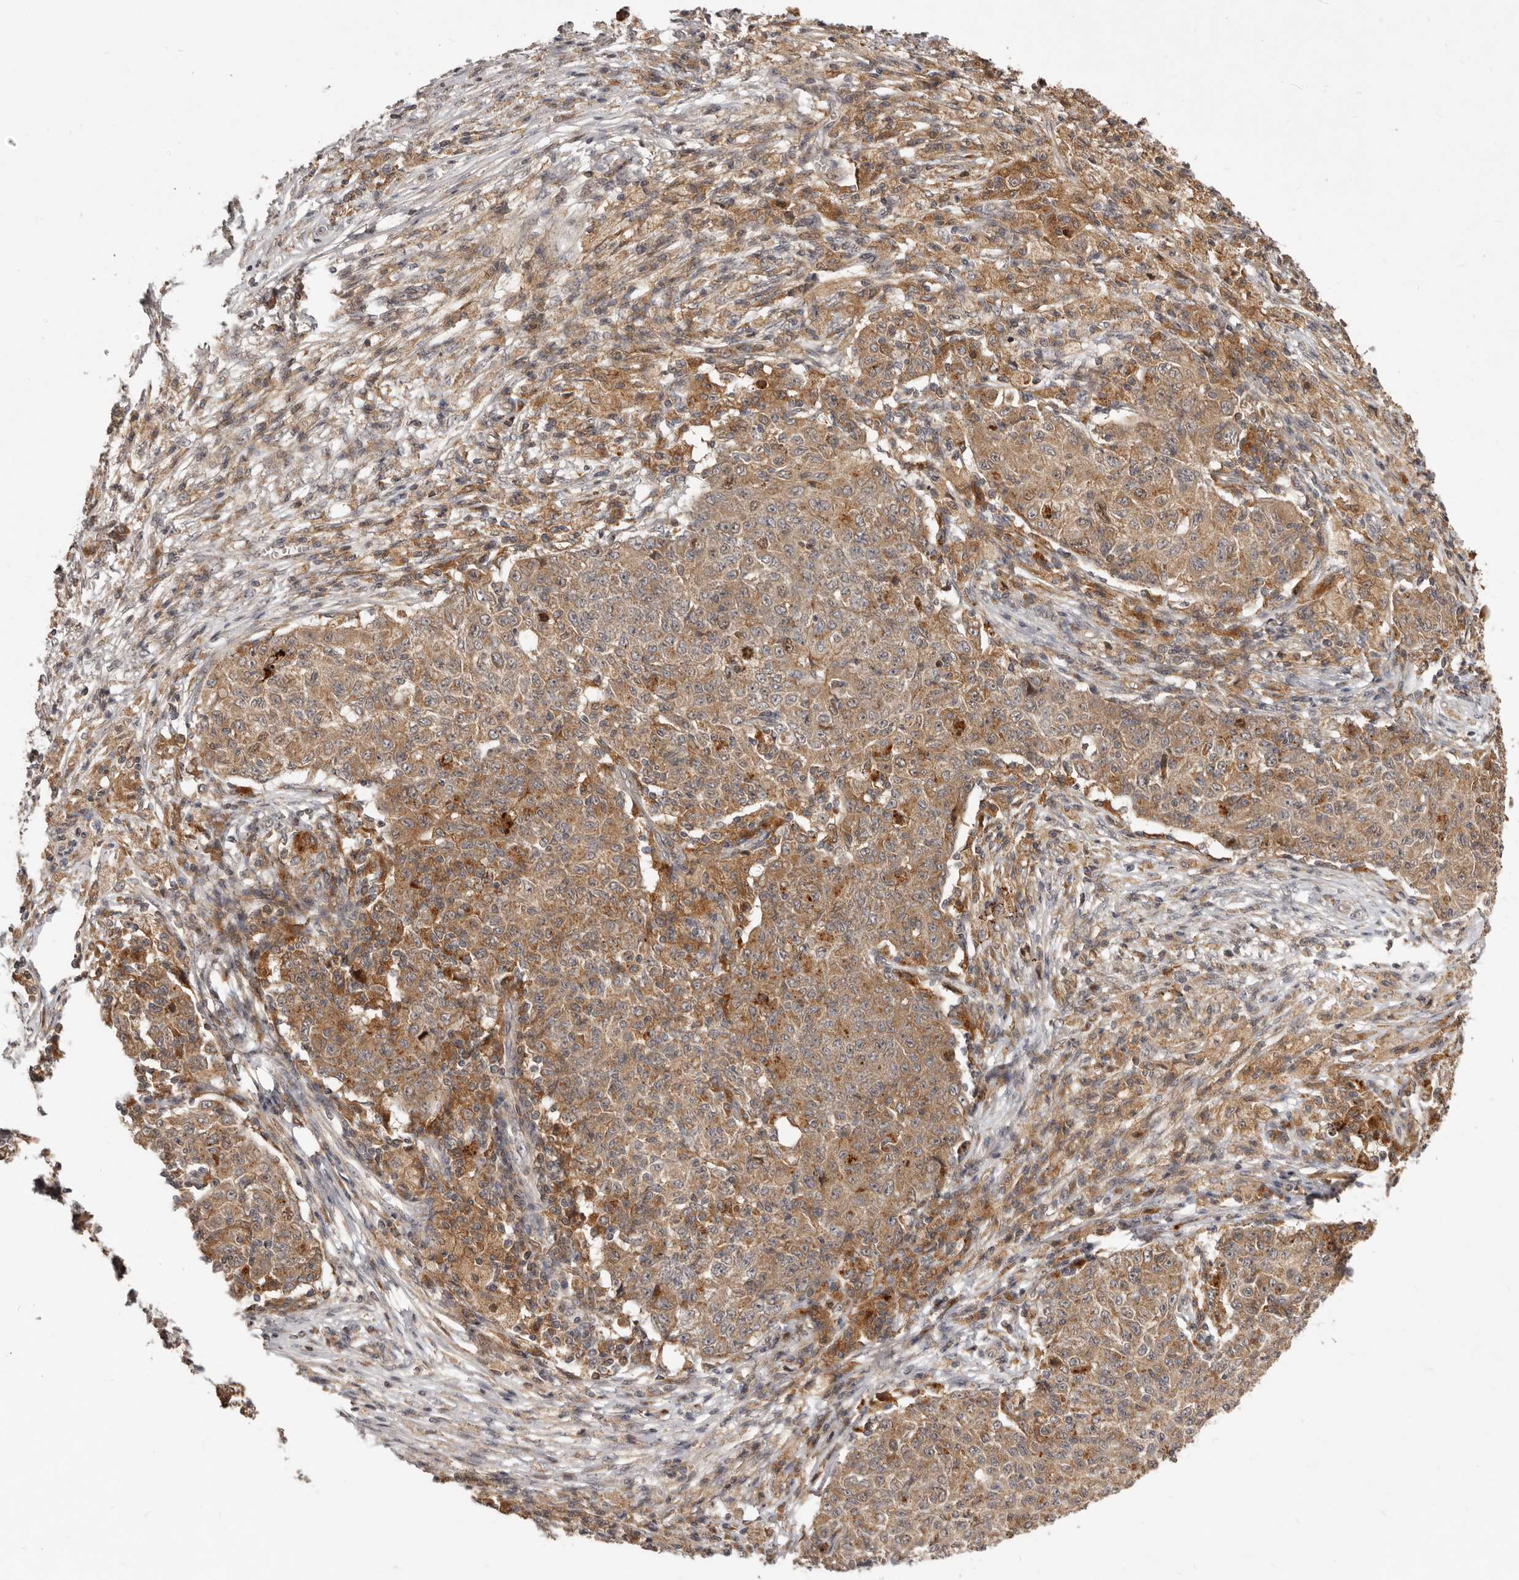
{"staining": {"intensity": "moderate", "quantity": ">75%", "location": "cytoplasmic/membranous"}, "tissue": "ovarian cancer", "cell_type": "Tumor cells", "image_type": "cancer", "snomed": [{"axis": "morphology", "description": "Carcinoma, endometroid"}, {"axis": "topography", "description": "Ovary"}], "caption": "Immunohistochemical staining of endometroid carcinoma (ovarian) shows moderate cytoplasmic/membranous protein staining in about >75% of tumor cells.", "gene": "RNF187", "patient": {"sex": "female", "age": 42}}